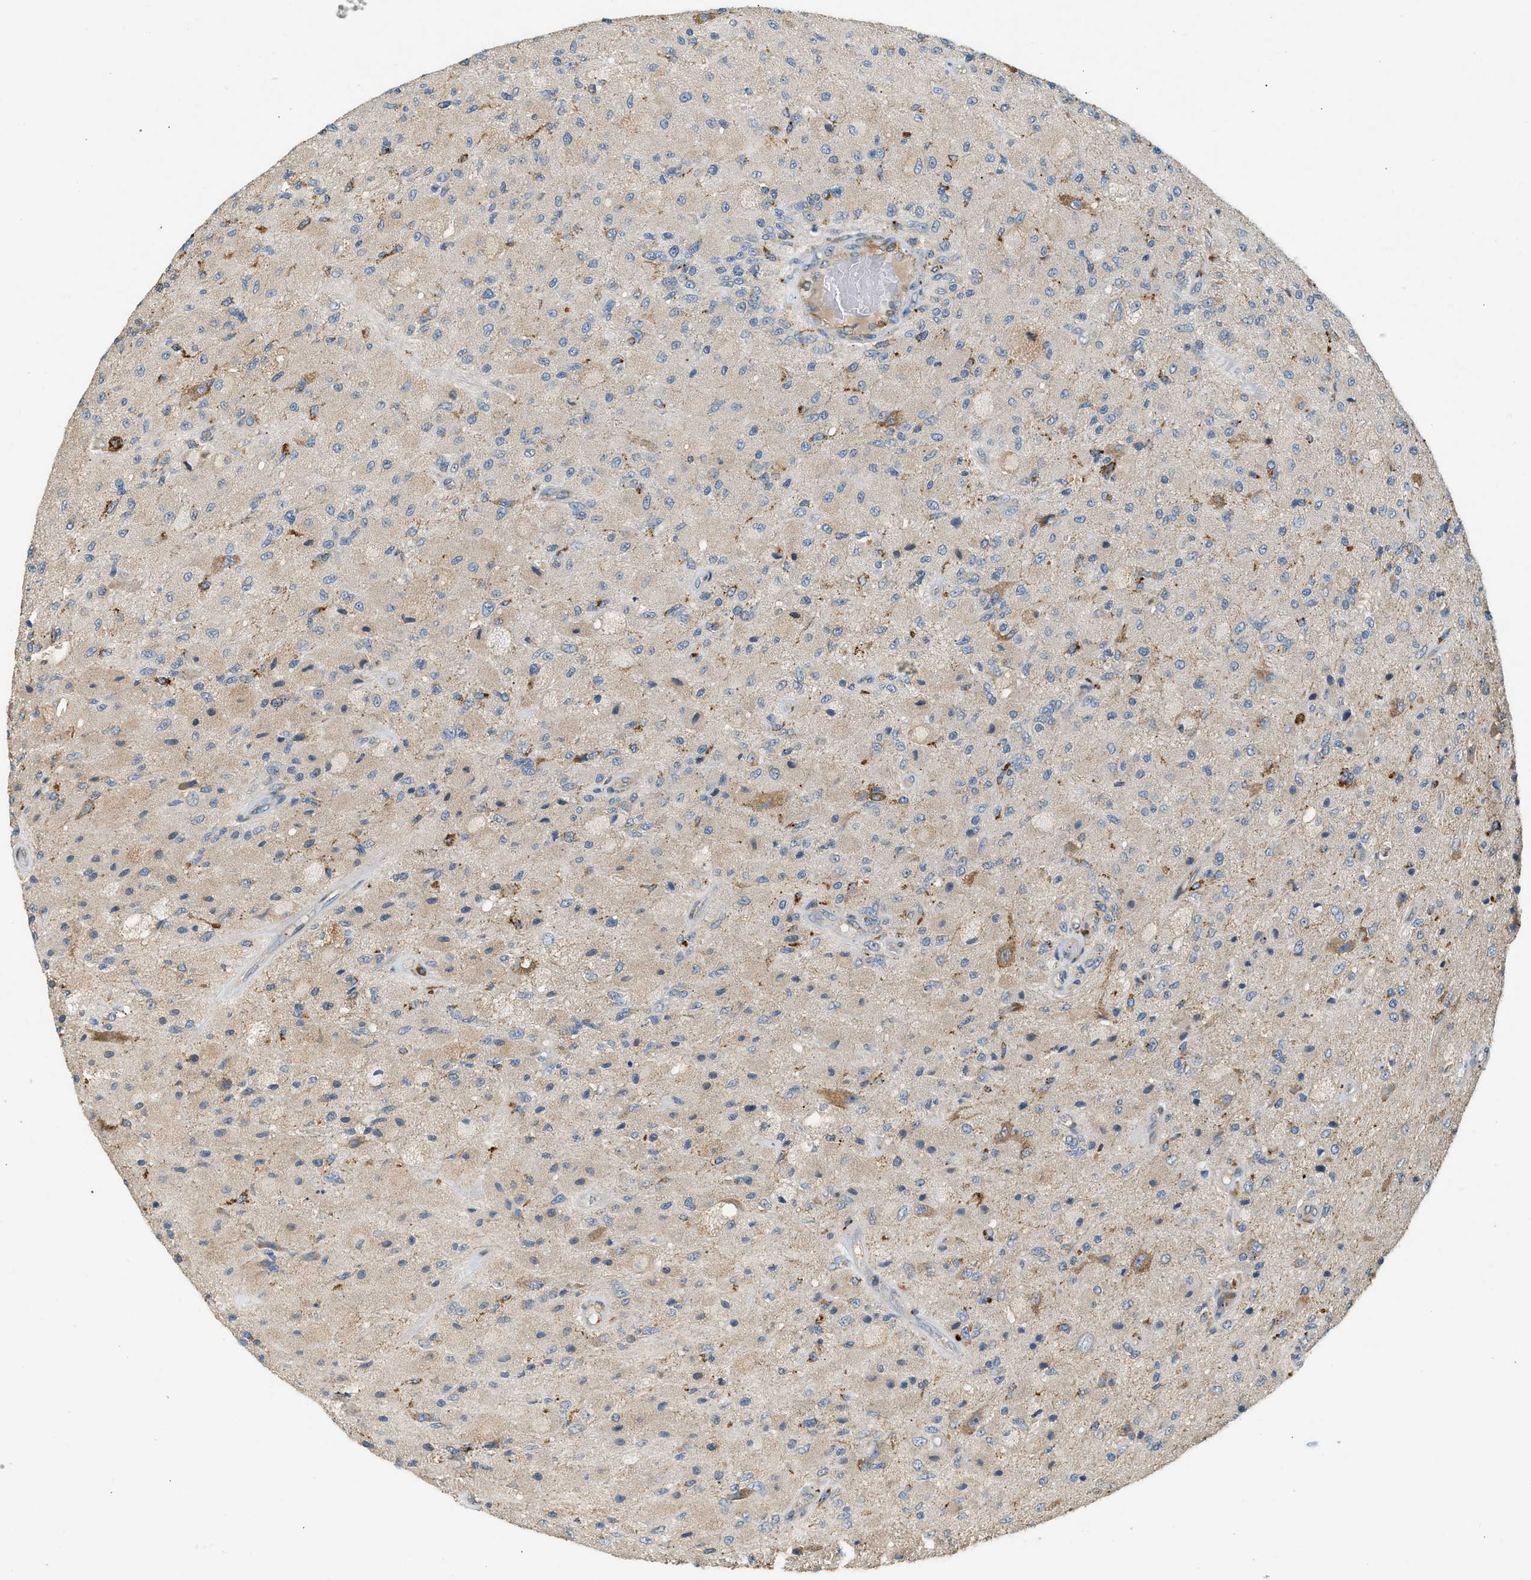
{"staining": {"intensity": "moderate", "quantity": "<25%", "location": "cytoplasmic/membranous"}, "tissue": "glioma", "cell_type": "Tumor cells", "image_type": "cancer", "snomed": [{"axis": "morphology", "description": "Normal tissue, NOS"}, {"axis": "morphology", "description": "Glioma, malignant, High grade"}, {"axis": "topography", "description": "Cerebral cortex"}], "caption": "IHC (DAB) staining of malignant high-grade glioma demonstrates moderate cytoplasmic/membranous protein expression in approximately <25% of tumor cells. The protein of interest is stained brown, and the nuclei are stained in blue (DAB IHC with brightfield microscopy, high magnification).", "gene": "CTSB", "patient": {"sex": "male", "age": 77}}